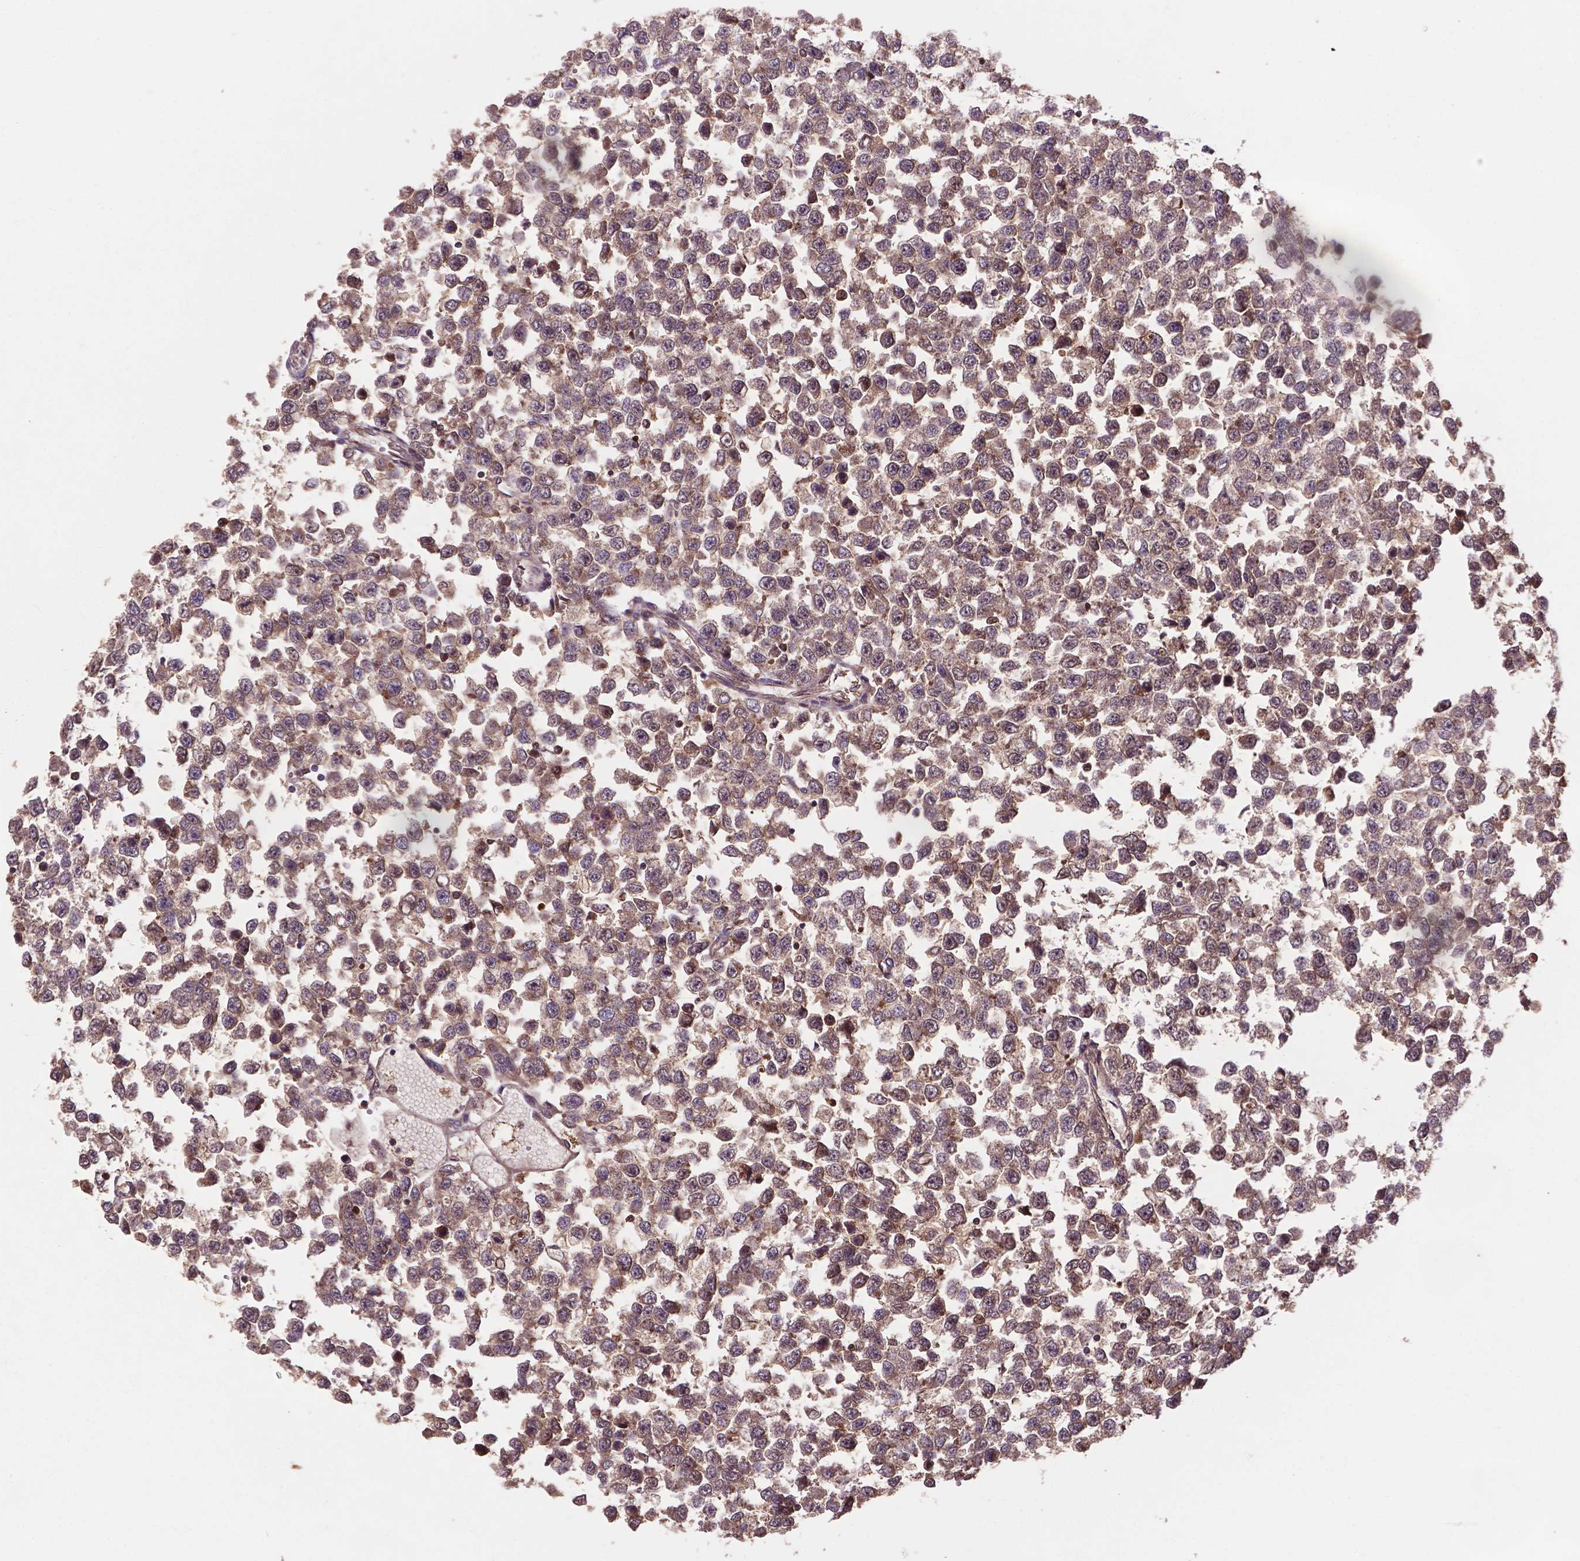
{"staining": {"intensity": "moderate", "quantity": "25%-75%", "location": "cytoplasmic/membranous"}, "tissue": "testis cancer", "cell_type": "Tumor cells", "image_type": "cancer", "snomed": [{"axis": "morphology", "description": "Normal tissue, NOS"}, {"axis": "morphology", "description": "Seminoma, NOS"}, {"axis": "topography", "description": "Testis"}, {"axis": "topography", "description": "Epididymis"}], "caption": "DAB immunohistochemical staining of human seminoma (testis) demonstrates moderate cytoplasmic/membranous protein staining in approximately 25%-75% of tumor cells. (DAB IHC with brightfield microscopy, high magnification).", "gene": "SMAD3", "patient": {"sex": "male", "age": 34}}